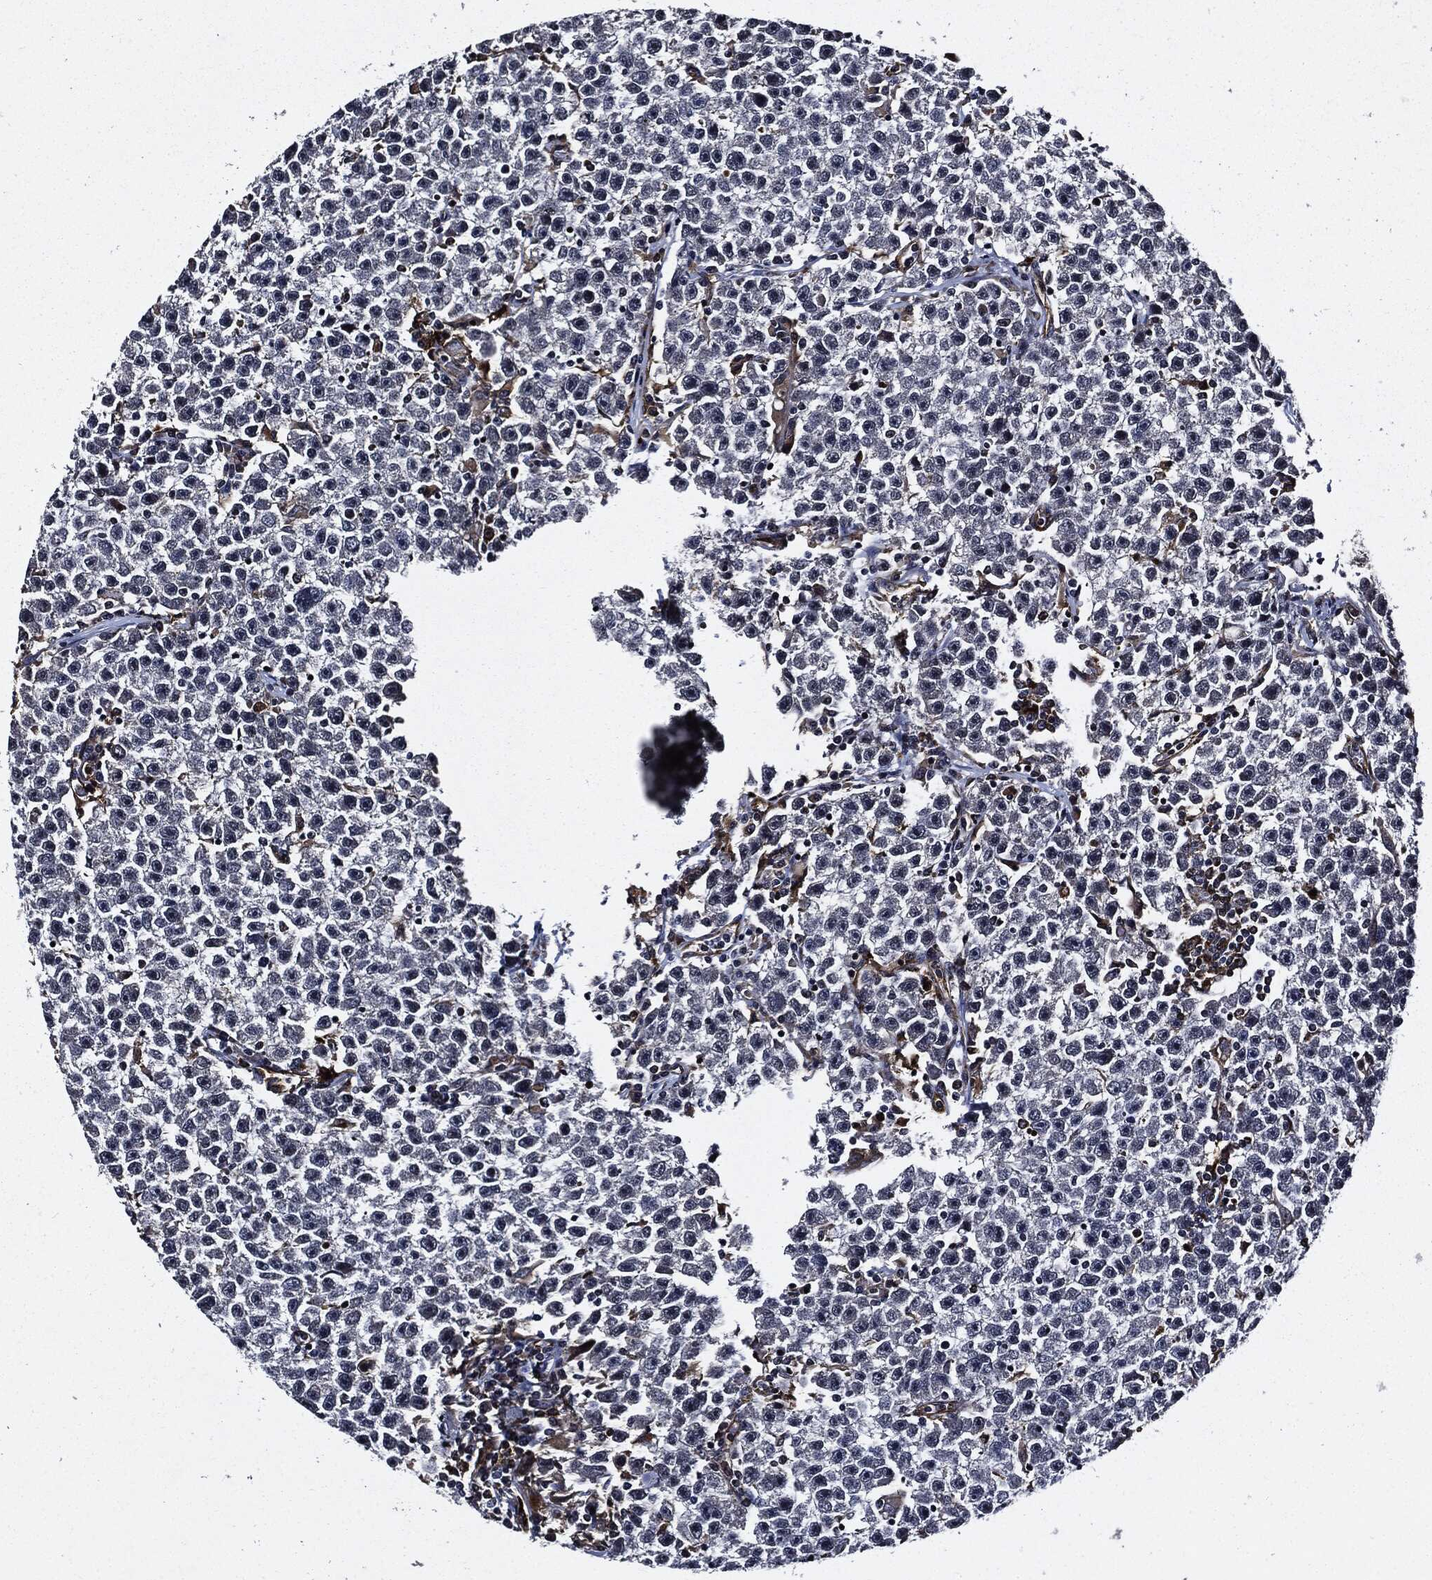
{"staining": {"intensity": "negative", "quantity": "none", "location": "none"}, "tissue": "testis cancer", "cell_type": "Tumor cells", "image_type": "cancer", "snomed": [{"axis": "morphology", "description": "Seminoma, NOS"}, {"axis": "topography", "description": "Testis"}], "caption": "An immunohistochemistry (IHC) micrograph of testis cancer (seminoma) is shown. There is no staining in tumor cells of testis cancer (seminoma).", "gene": "SUGT1", "patient": {"sex": "male", "age": 22}}